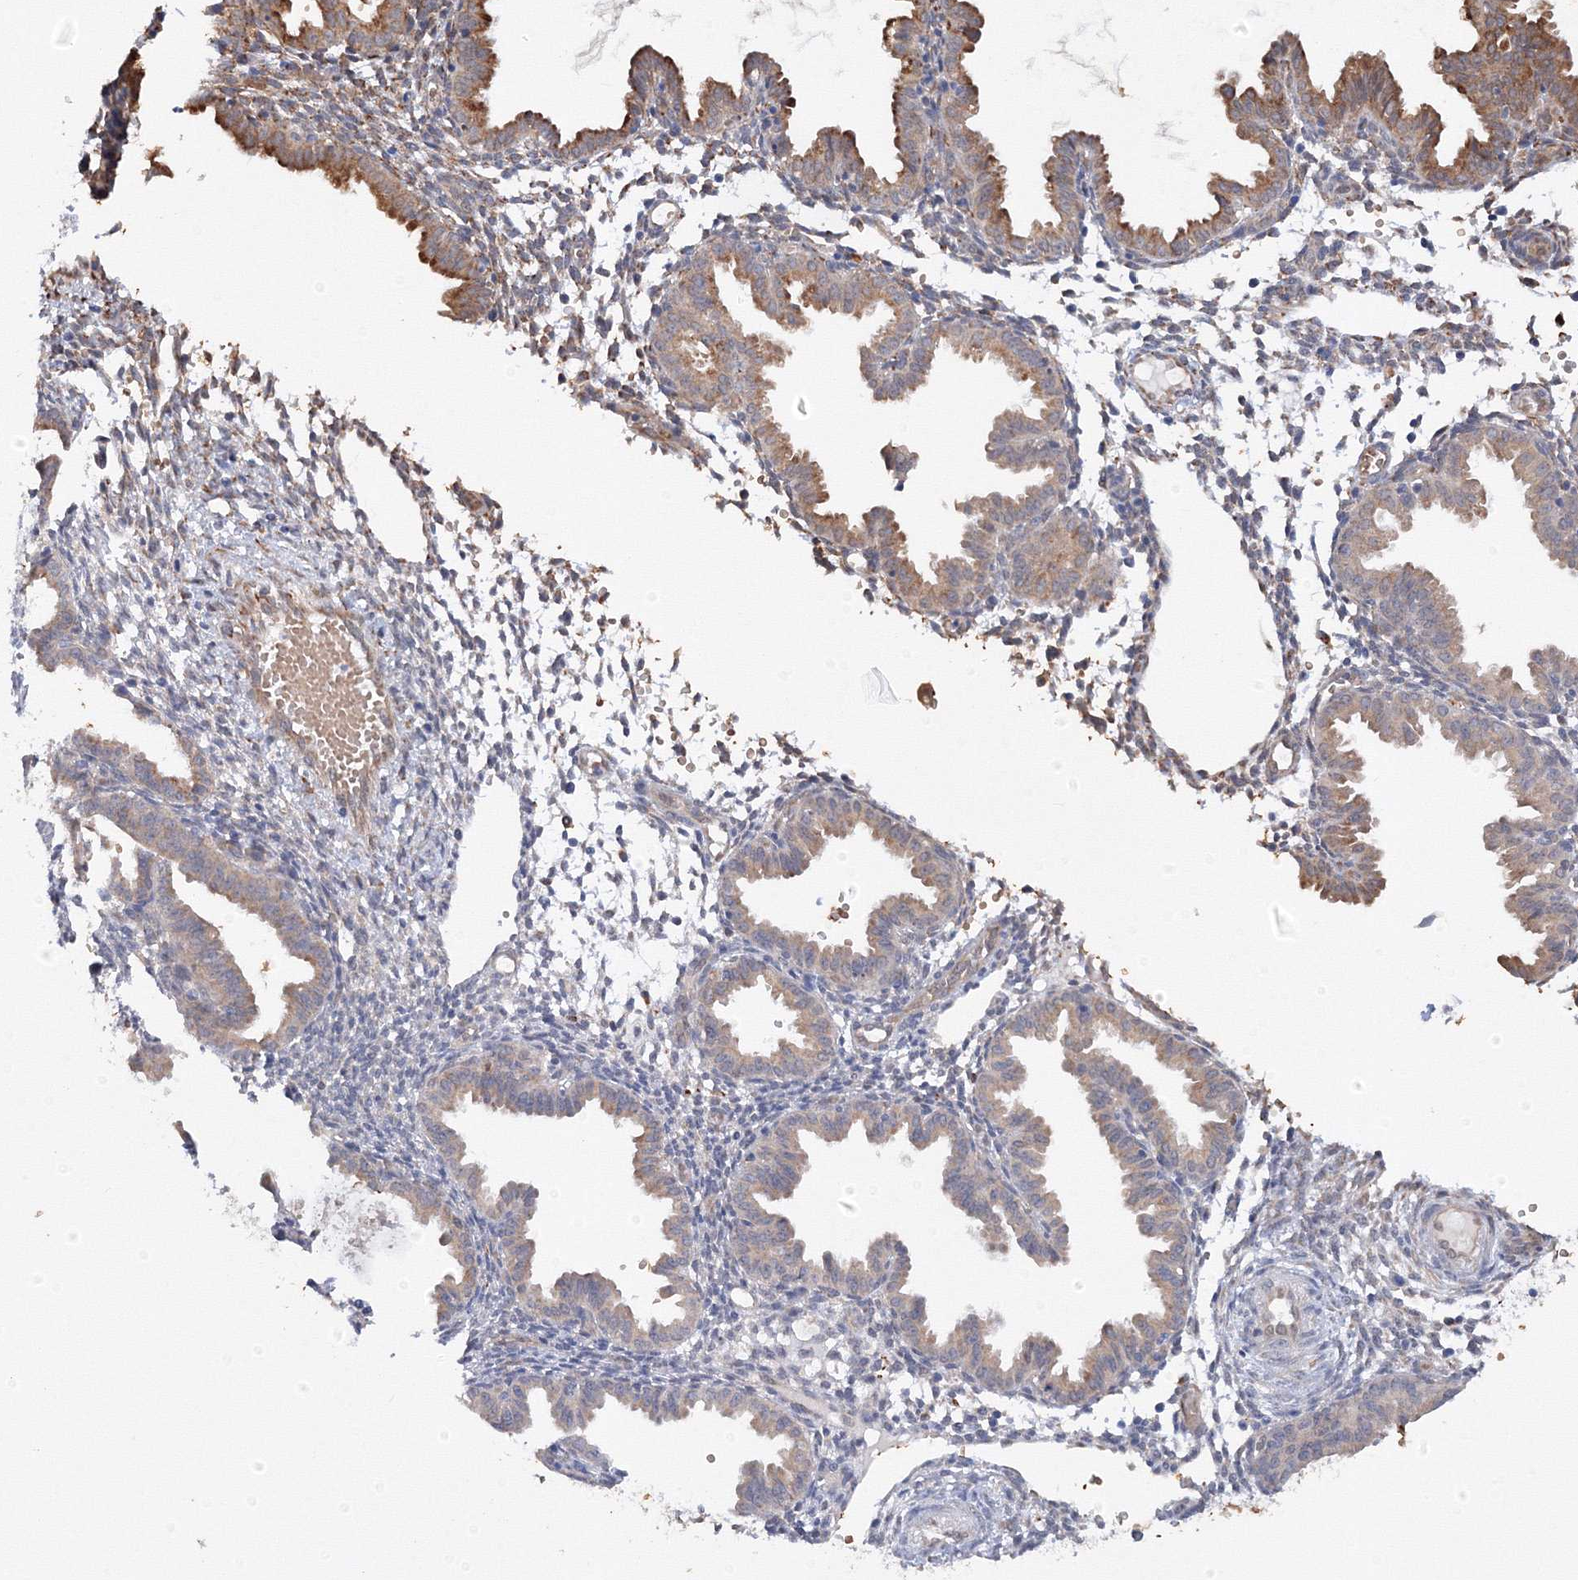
{"staining": {"intensity": "weak", "quantity": "<25%", "location": "cytoplasmic/membranous"}, "tissue": "endometrium", "cell_type": "Cells in endometrial stroma", "image_type": "normal", "snomed": [{"axis": "morphology", "description": "Normal tissue, NOS"}, {"axis": "topography", "description": "Endometrium"}], "caption": "There is no significant expression in cells in endometrial stroma of endometrium. (DAB IHC, high magnification).", "gene": "DIS3L2", "patient": {"sex": "female", "age": 33}}